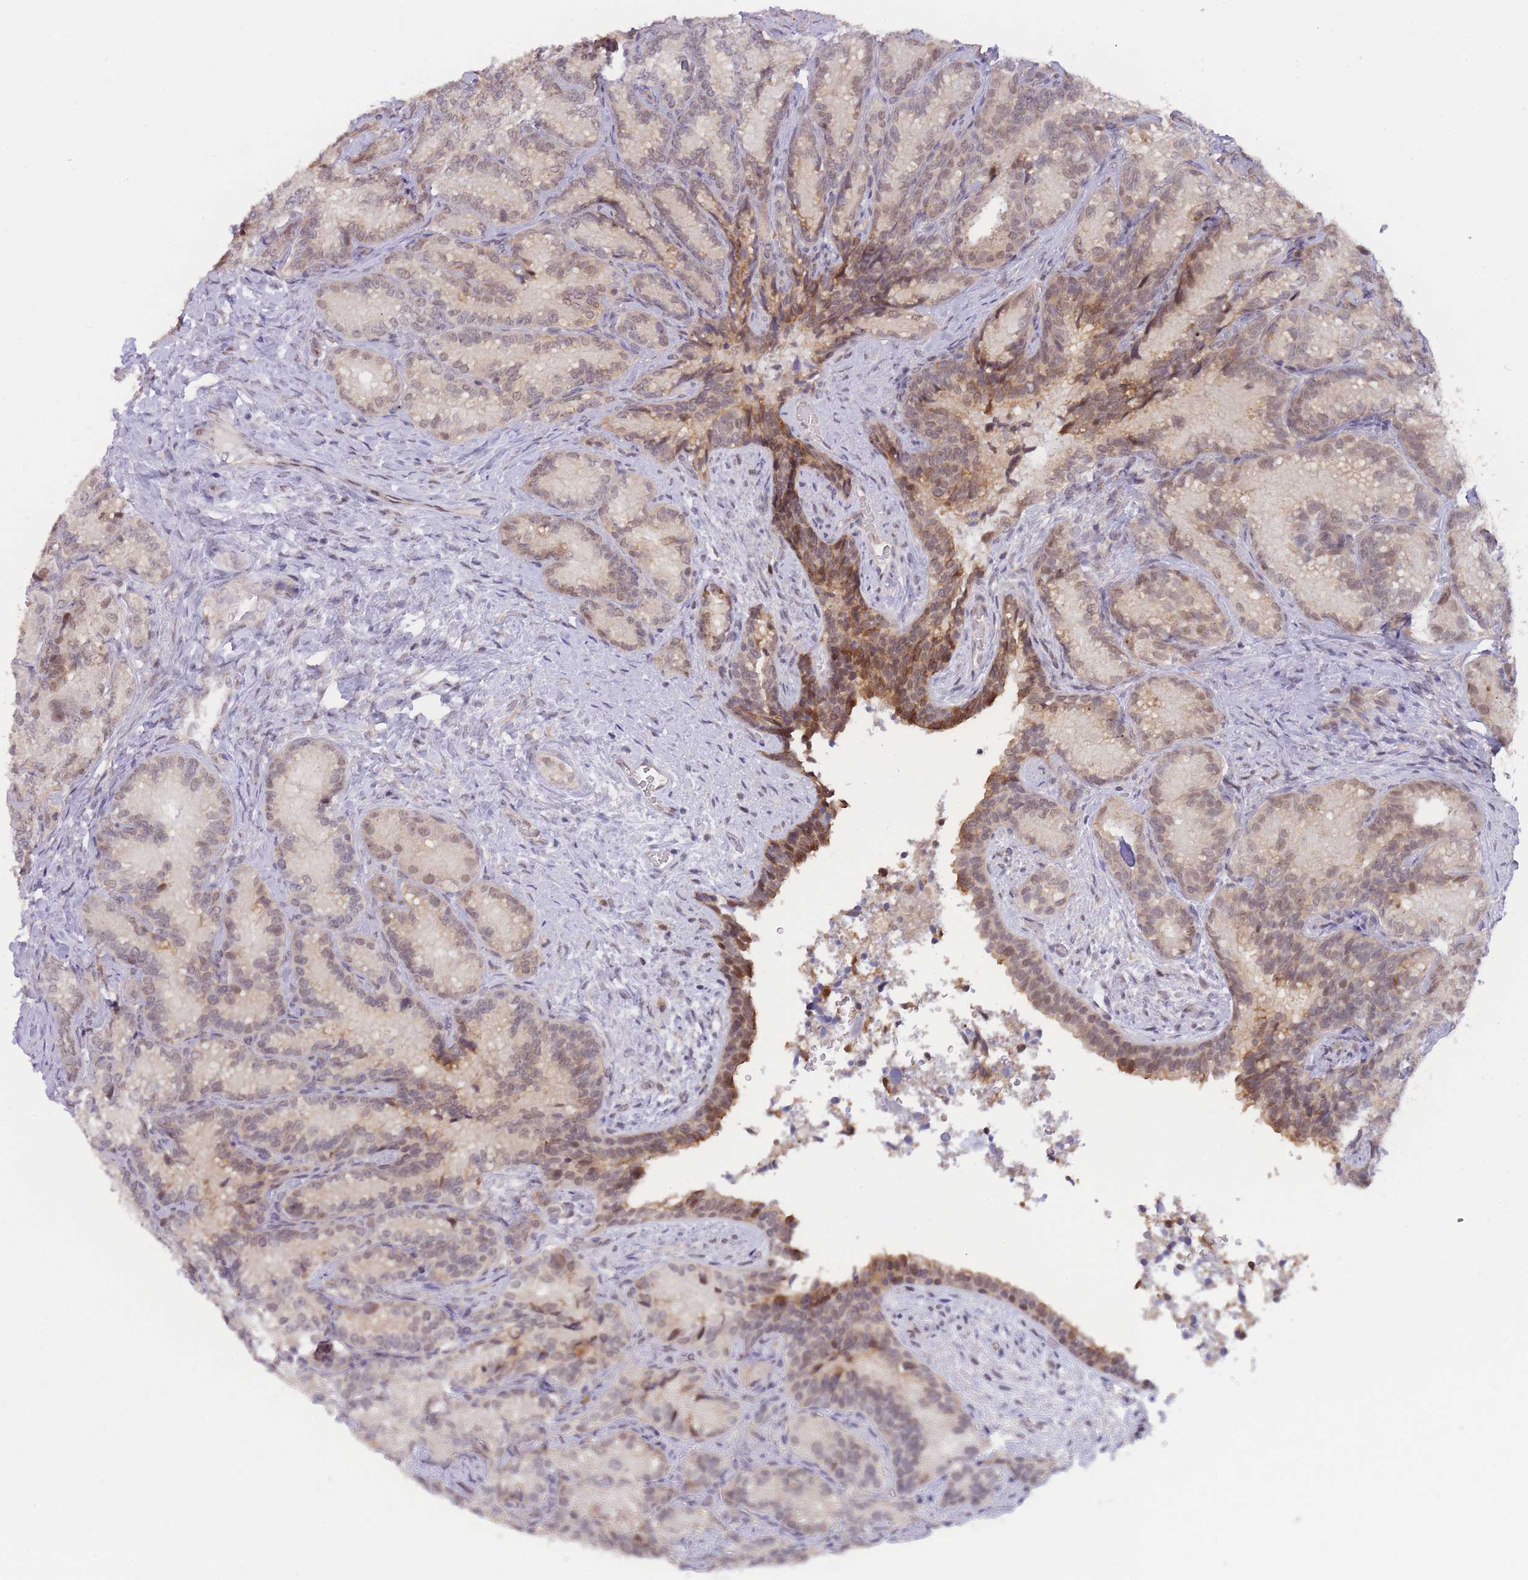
{"staining": {"intensity": "moderate", "quantity": "25%-75%", "location": "cytoplasmic/membranous,nuclear"}, "tissue": "seminal vesicle", "cell_type": "Glandular cells", "image_type": "normal", "snomed": [{"axis": "morphology", "description": "Normal tissue, NOS"}, {"axis": "topography", "description": "Seminal veicle"}], "caption": "Immunohistochemical staining of normal seminal vesicle reveals medium levels of moderate cytoplasmic/membranous,nuclear positivity in about 25%-75% of glandular cells.", "gene": "BOD1L1", "patient": {"sex": "male", "age": 58}}